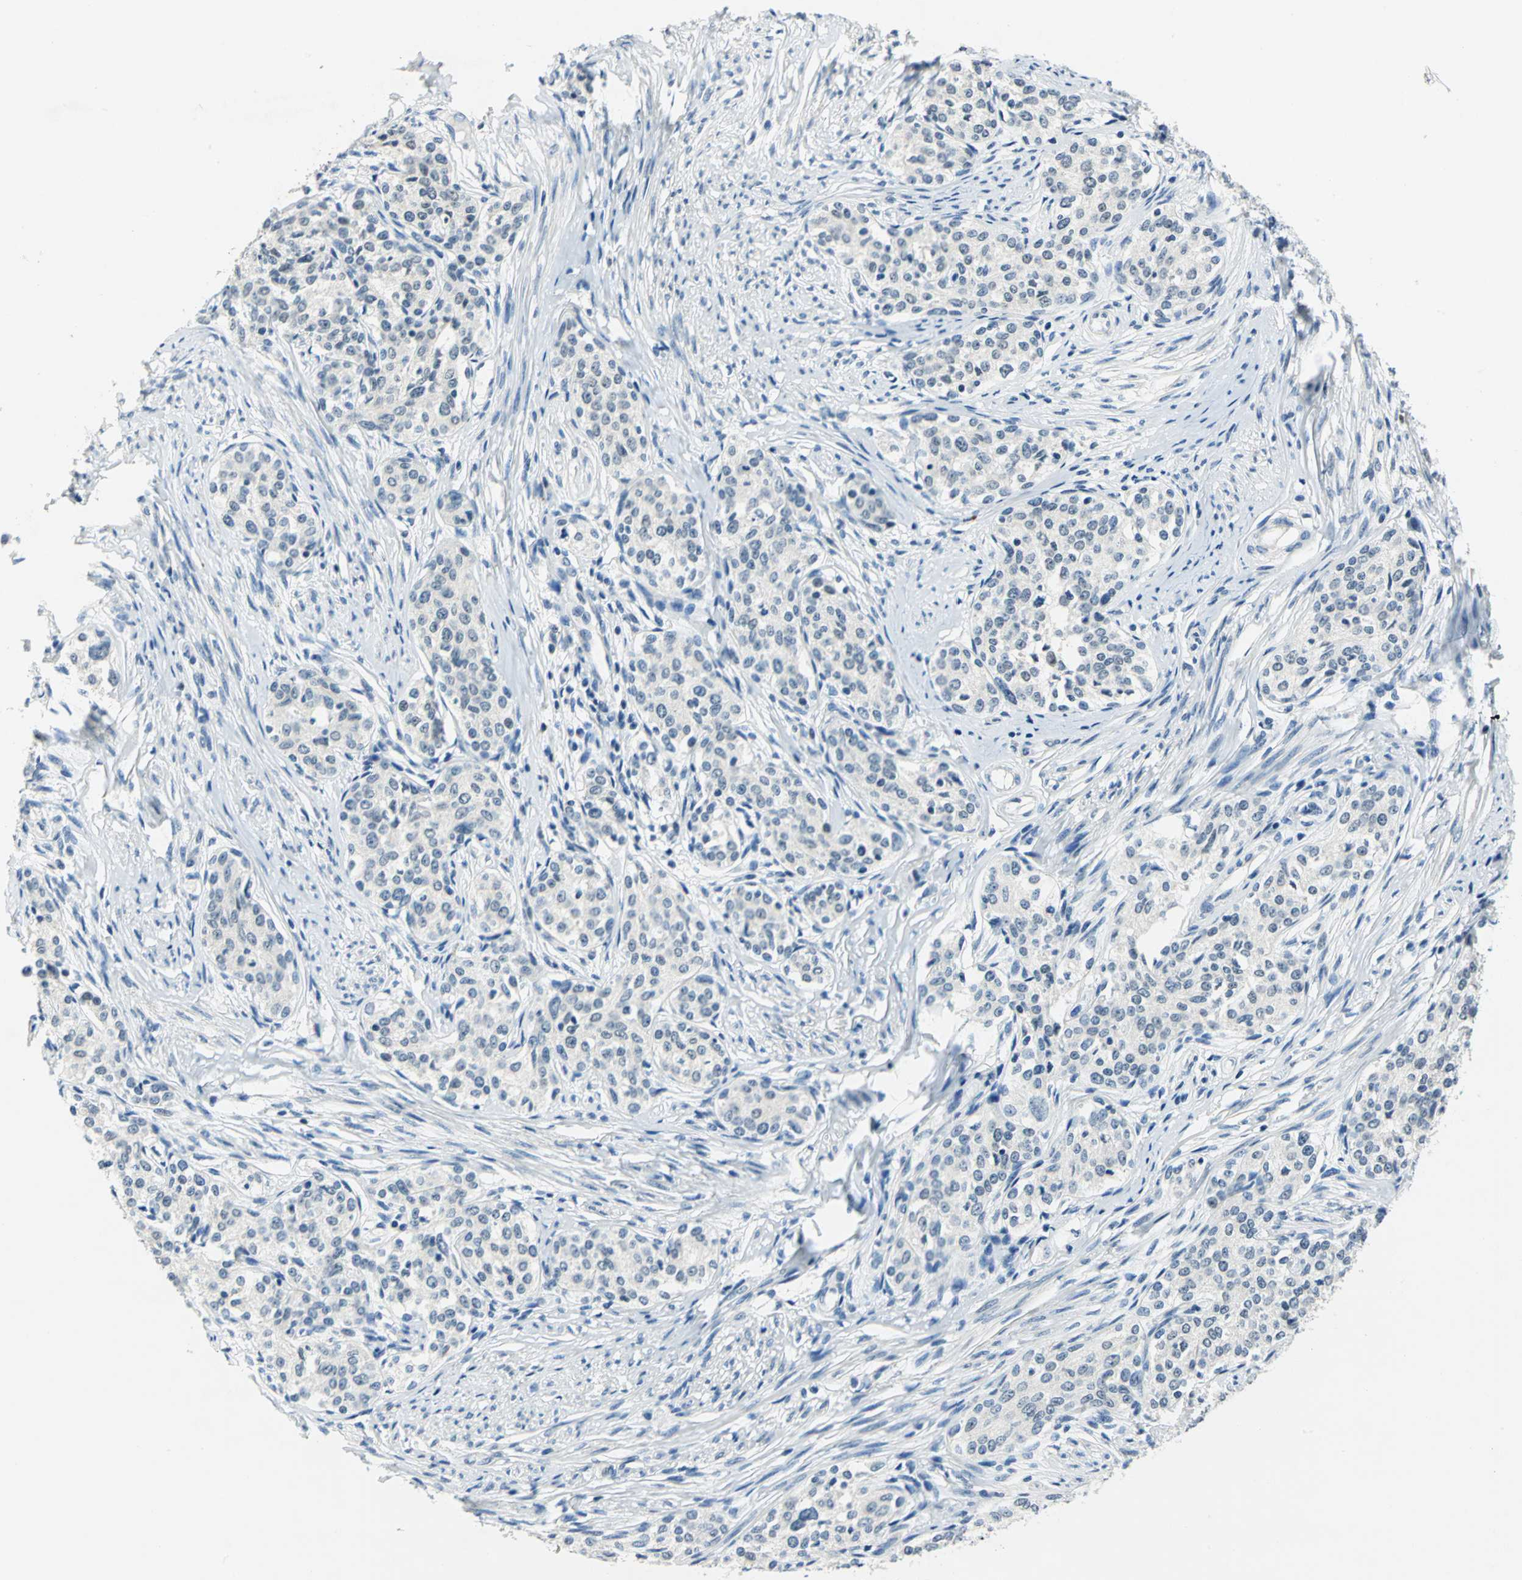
{"staining": {"intensity": "negative", "quantity": "none", "location": "none"}, "tissue": "cervical cancer", "cell_type": "Tumor cells", "image_type": "cancer", "snomed": [{"axis": "morphology", "description": "Squamous cell carcinoma, NOS"}, {"axis": "morphology", "description": "Adenocarcinoma, NOS"}, {"axis": "topography", "description": "Cervix"}], "caption": "This is an immunohistochemistry histopathology image of cervical cancer. There is no positivity in tumor cells.", "gene": "RAD17", "patient": {"sex": "female", "age": 52}}